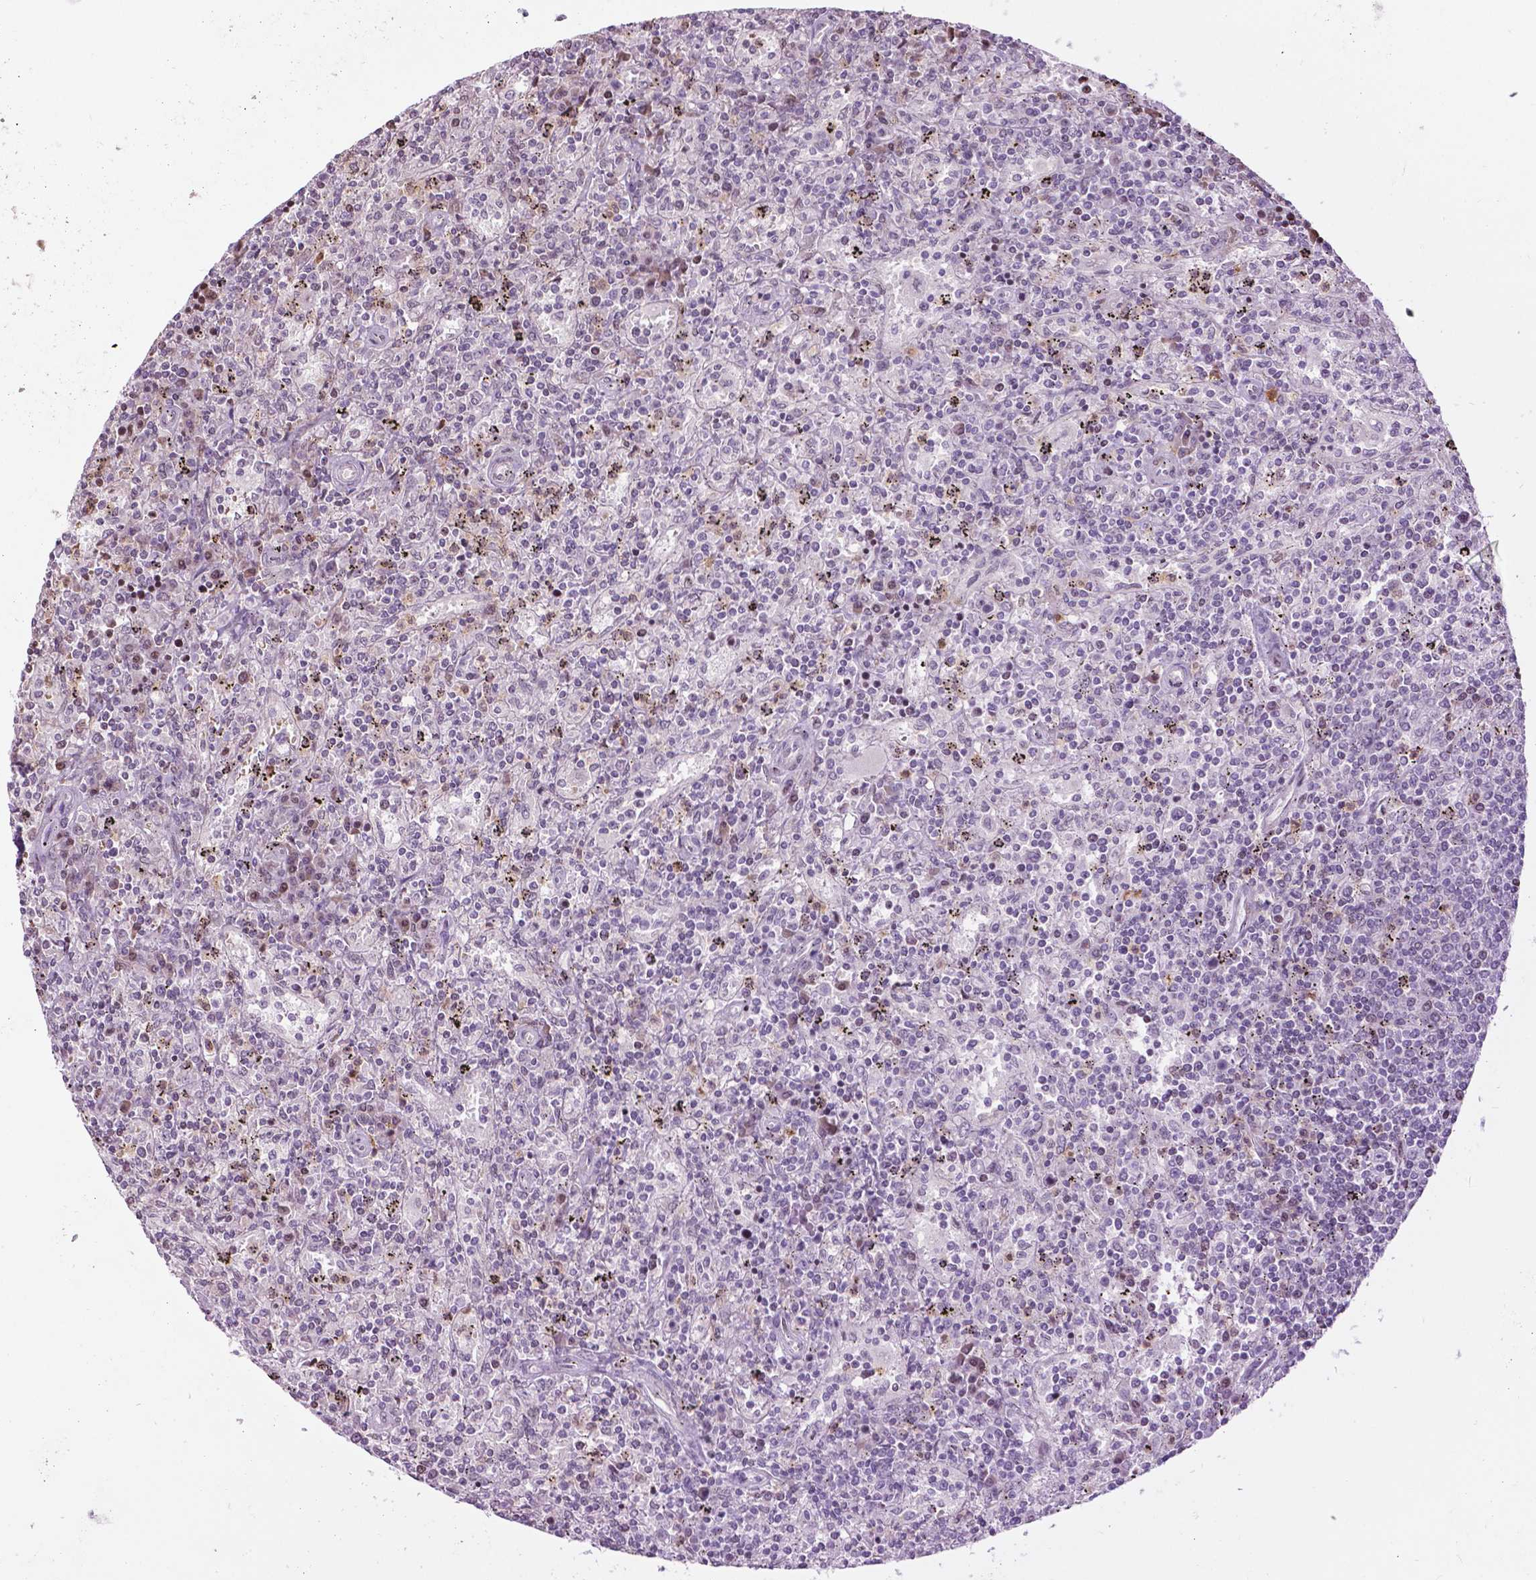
{"staining": {"intensity": "negative", "quantity": "none", "location": "none"}, "tissue": "lymphoma", "cell_type": "Tumor cells", "image_type": "cancer", "snomed": [{"axis": "morphology", "description": "Malignant lymphoma, non-Hodgkin's type, Low grade"}, {"axis": "topography", "description": "Spleen"}], "caption": "Micrograph shows no protein staining in tumor cells of lymphoma tissue.", "gene": "PTPN18", "patient": {"sex": "male", "age": 62}}